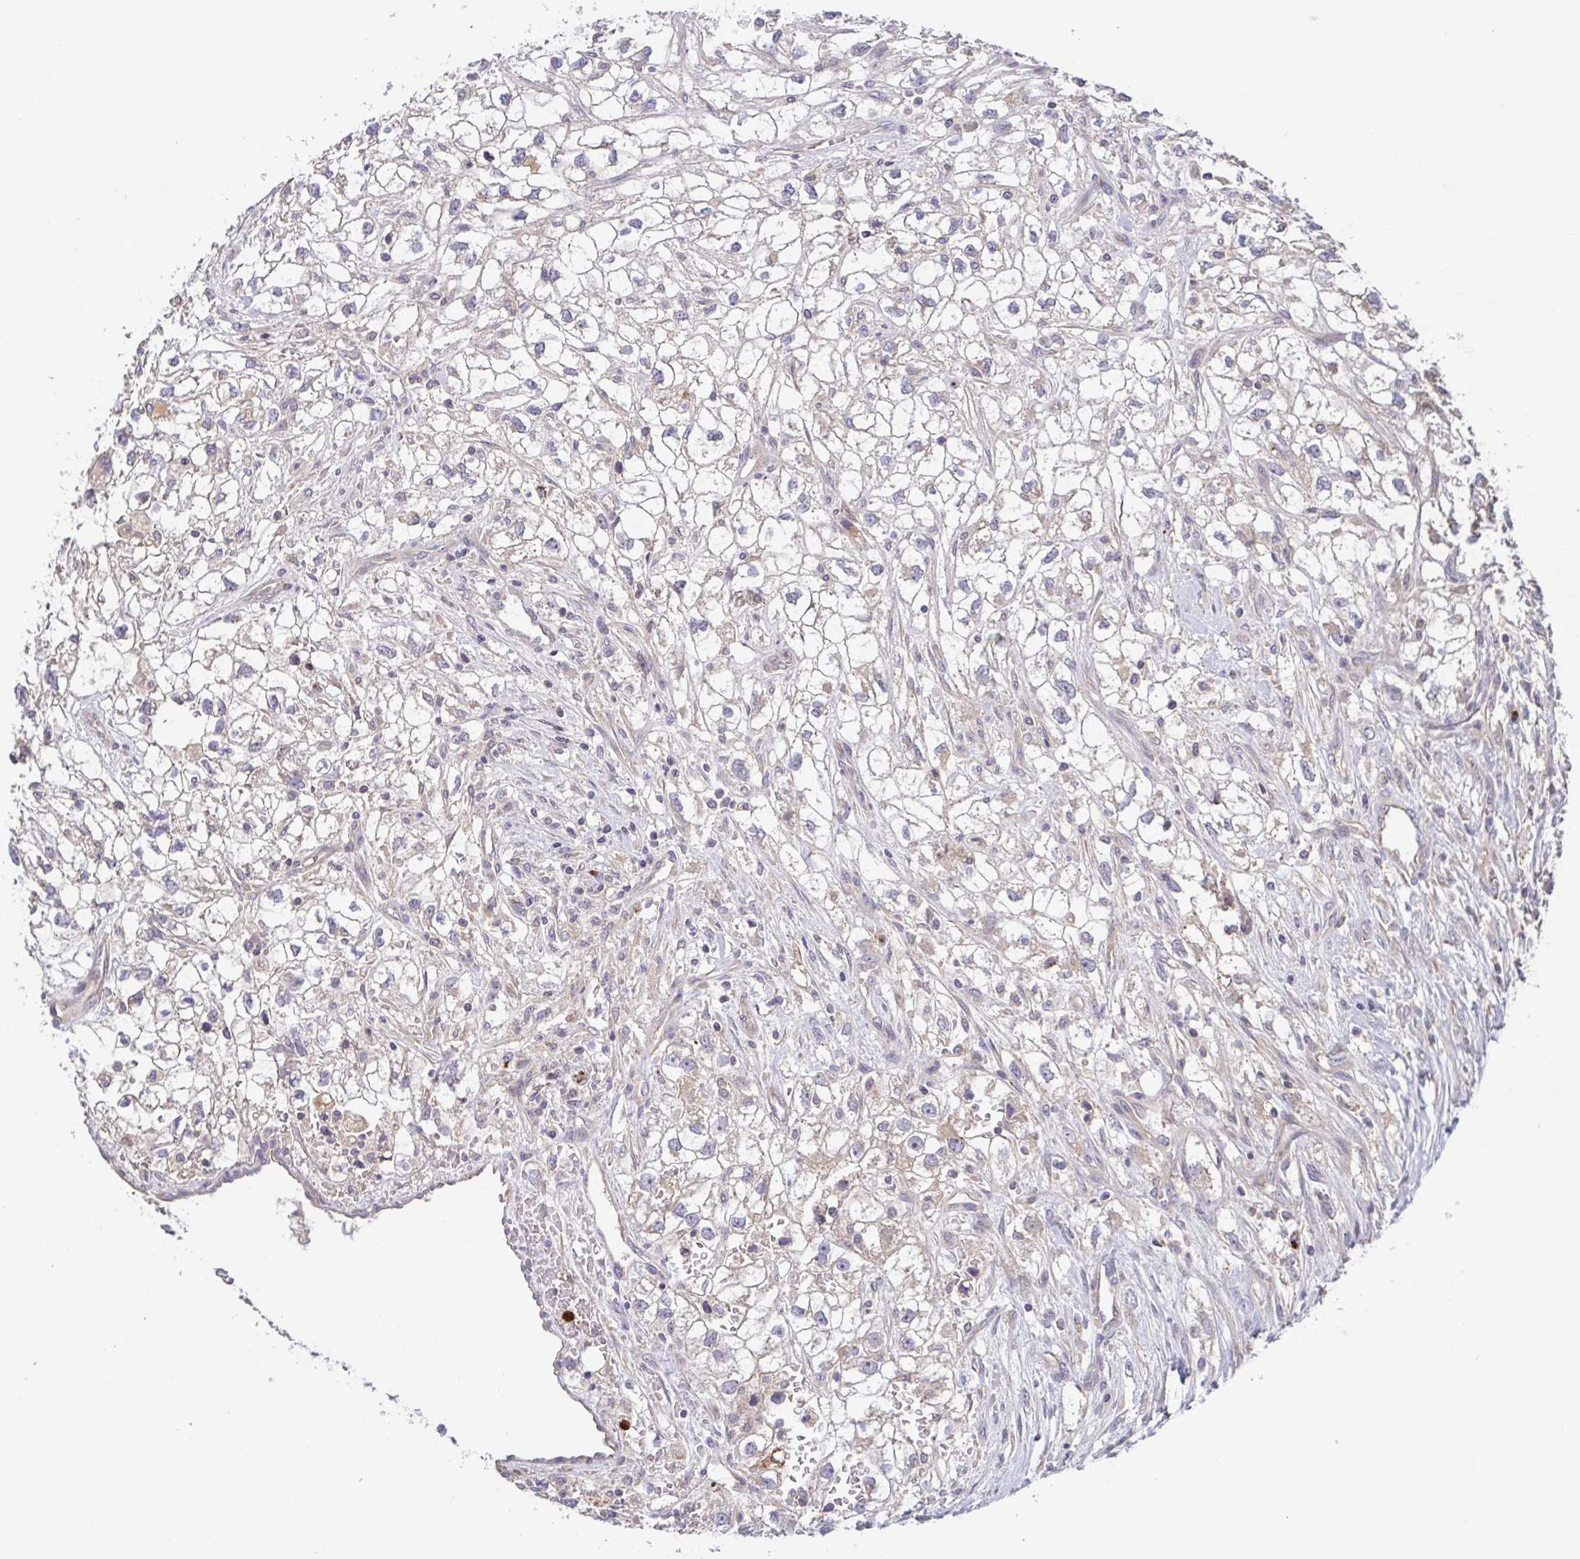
{"staining": {"intensity": "weak", "quantity": "<25%", "location": "cytoplasmic/membranous"}, "tissue": "renal cancer", "cell_type": "Tumor cells", "image_type": "cancer", "snomed": [{"axis": "morphology", "description": "Adenocarcinoma, NOS"}, {"axis": "topography", "description": "Kidney"}], "caption": "Tumor cells show no significant expression in renal cancer (adenocarcinoma).", "gene": "OSBPL7", "patient": {"sex": "male", "age": 59}}